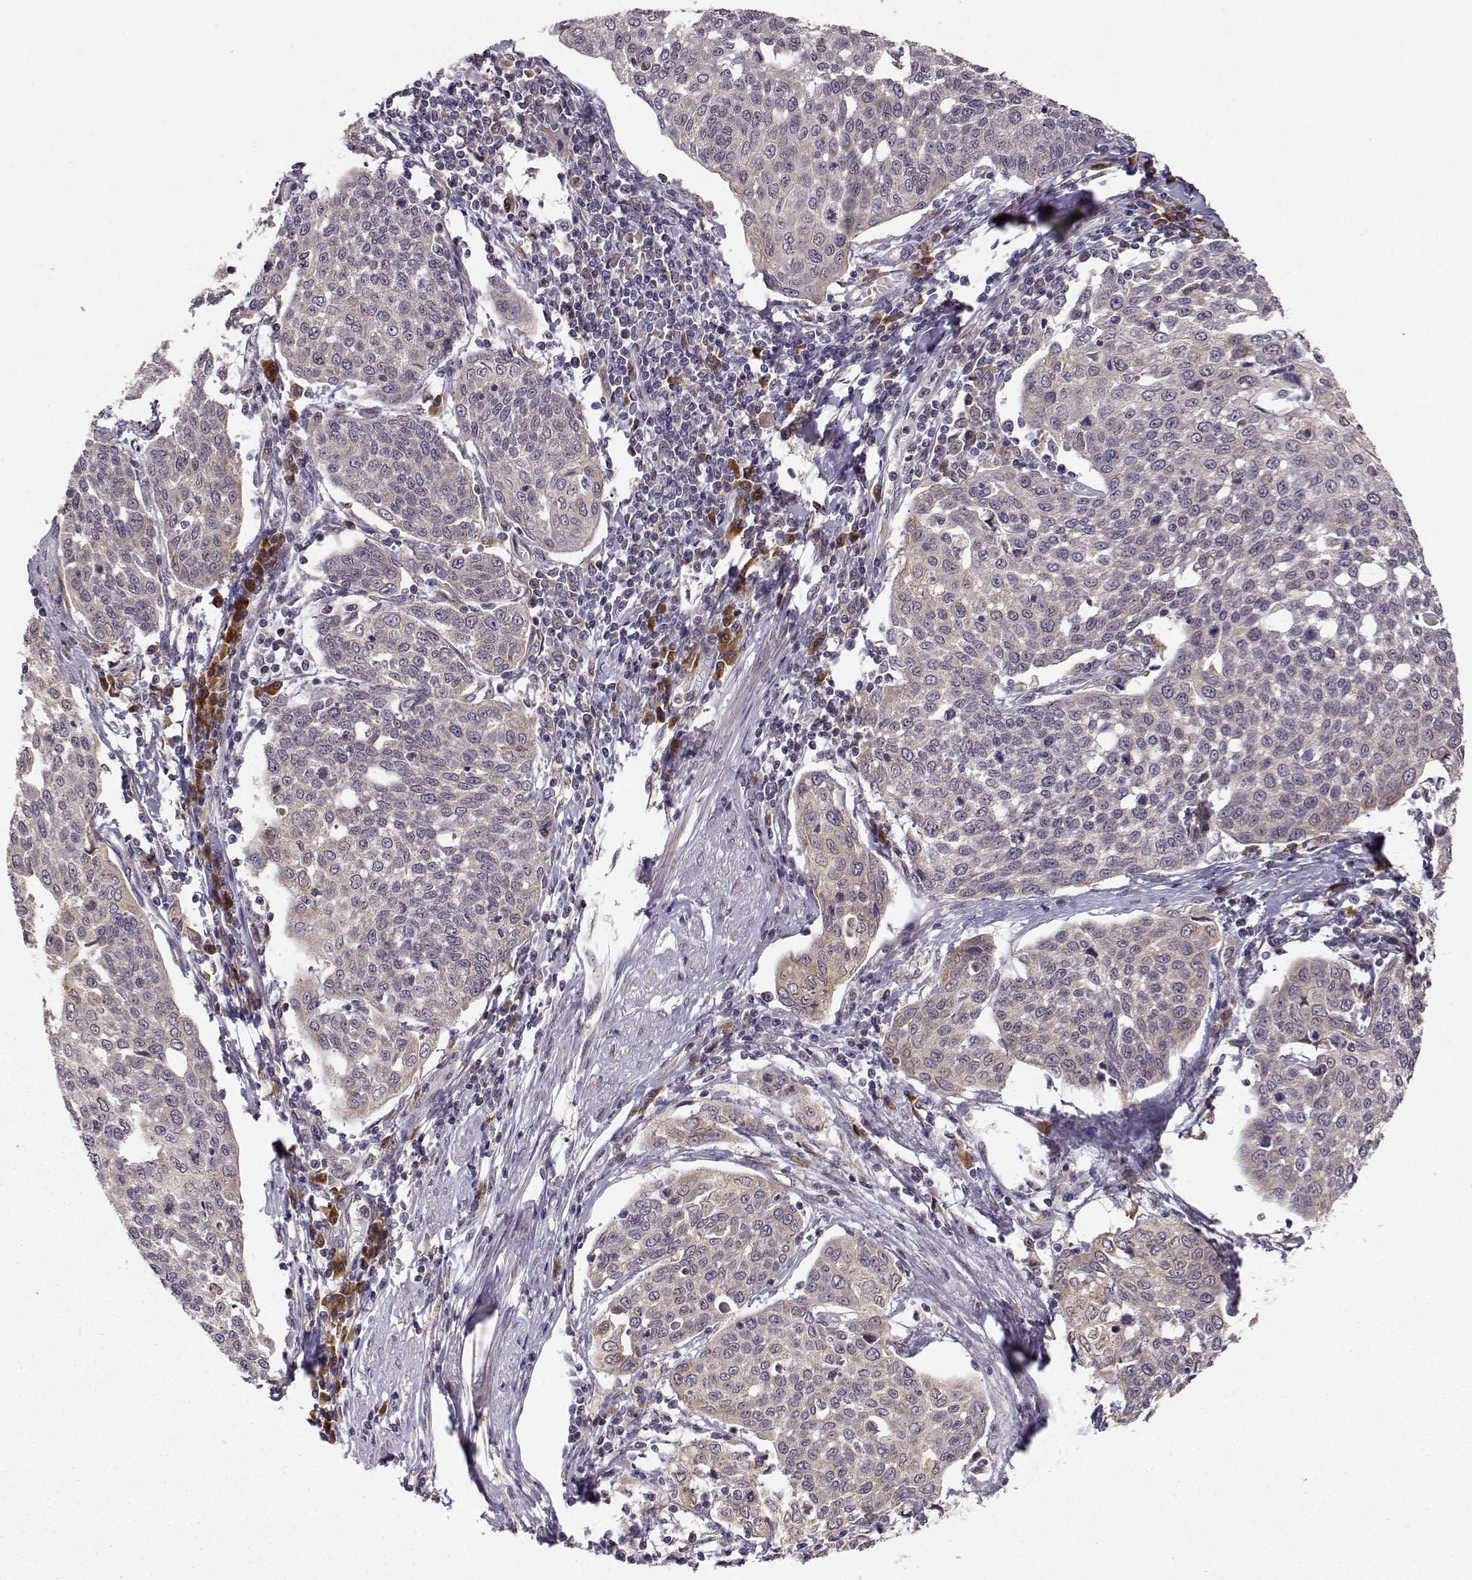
{"staining": {"intensity": "weak", "quantity": "<25%", "location": "cytoplasmic/membranous"}, "tissue": "cervical cancer", "cell_type": "Tumor cells", "image_type": "cancer", "snomed": [{"axis": "morphology", "description": "Squamous cell carcinoma, NOS"}, {"axis": "topography", "description": "Cervix"}], "caption": "Immunohistochemistry image of neoplastic tissue: human squamous cell carcinoma (cervical) stained with DAB shows no significant protein staining in tumor cells.", "gene": "ERGIC2", "patient": {"sex": "female", "age": 34}}